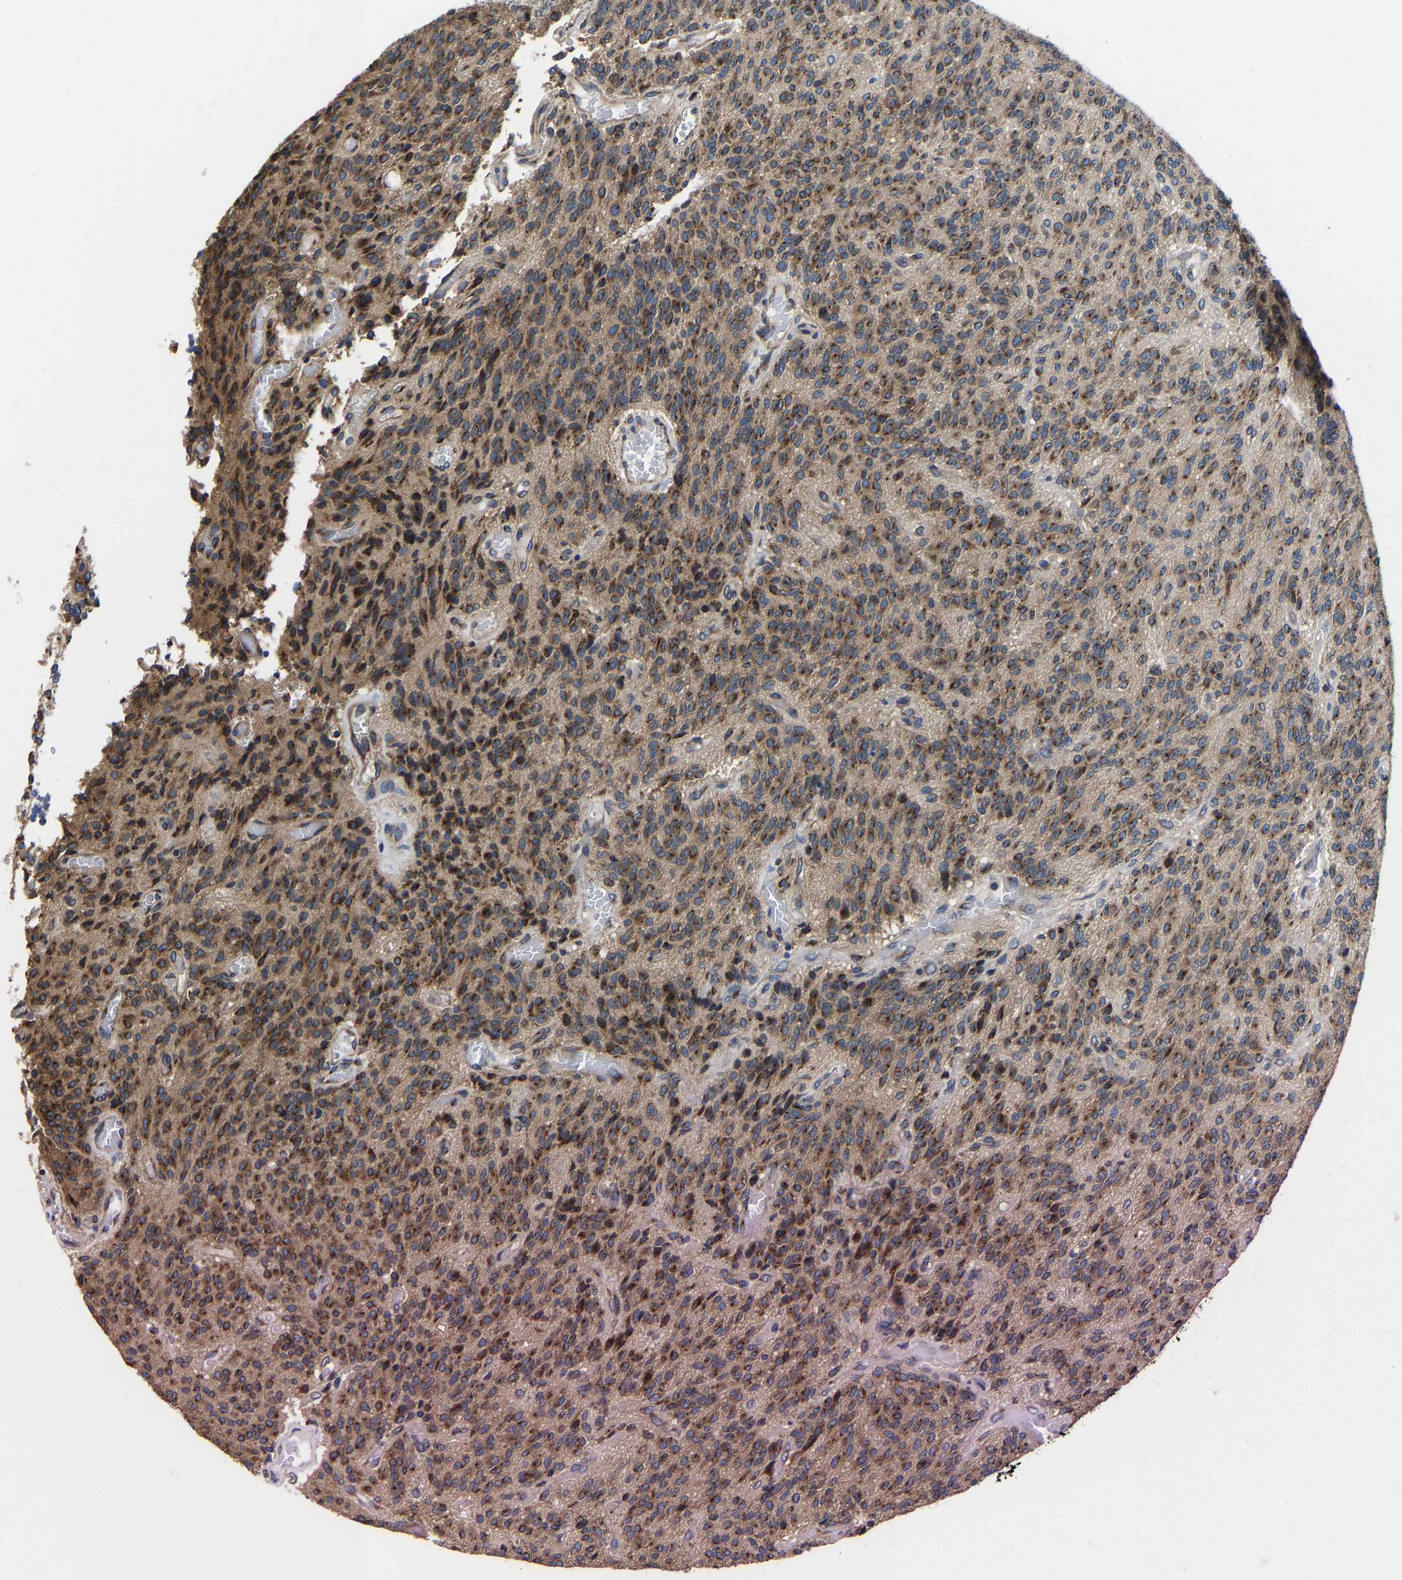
{"staining": {"intensity": "strong", "quantity": "25%-75%", "location": "cytoplasmic/membranous"}, "tissue": "glioma", "cell_type": "Tumor cells", "image_type": "cancer", "snomed": [{"axis": "morphology", "description": "Glioma, malignant, High grade"}, {"axis": "topography", "description": "Brain"}], "caption": "There is high levels of strong cytoplasmic/membranous positivity in tumor cells of malignant glioma (high-grade), as demonstrated by immunohistochemical staining (brown color).", "gene": "EBAG9", "patient": {"sex": "male", "age": 34}}